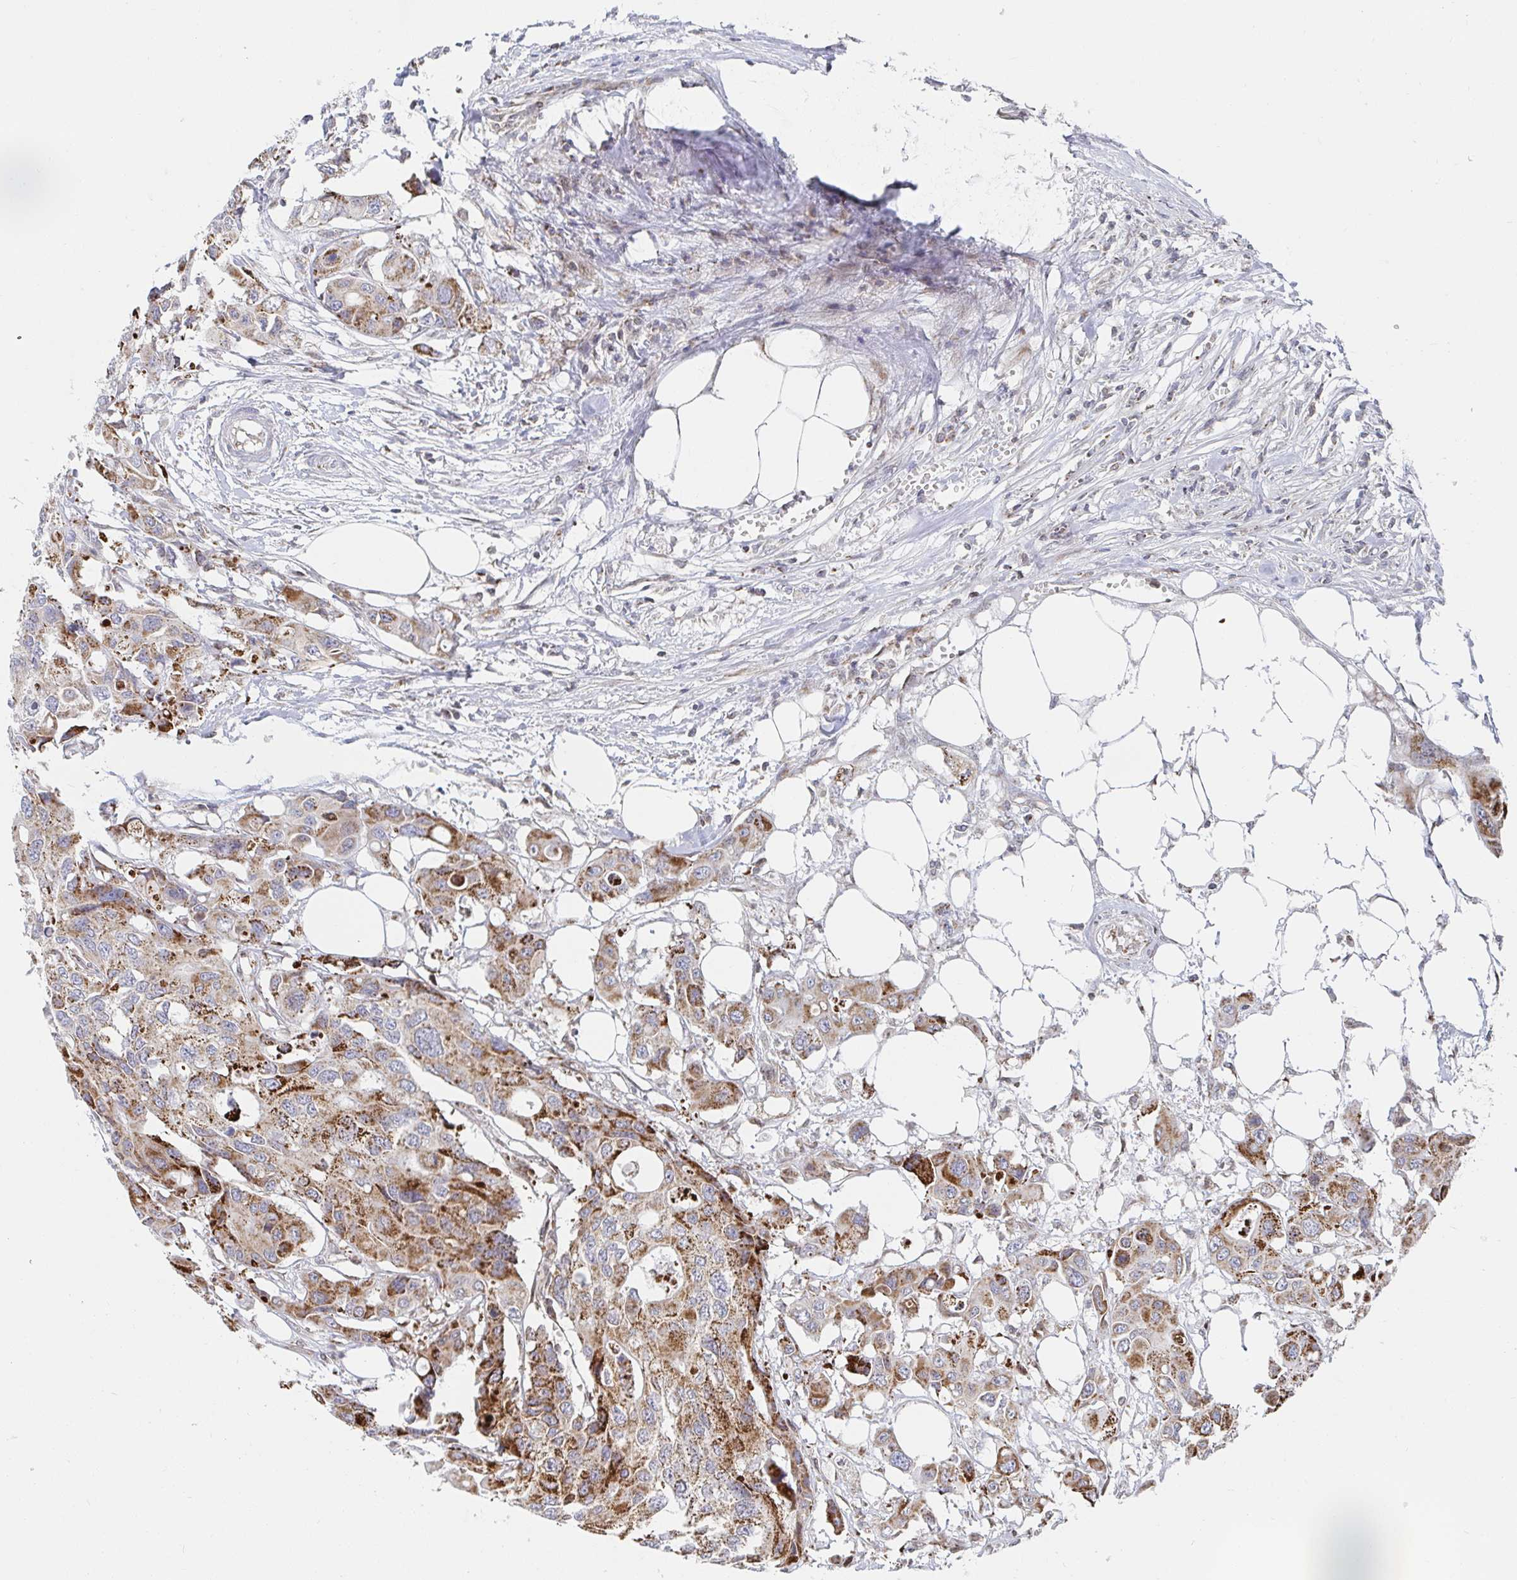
{"staining": {"intensity": "moderate", "quantity": ">75%", "location": "cytoplasmic/membranous"}, "tissue": "colorectal cancer", "cell_type": "Tumor cells", "image_type": "cancer", "snomed": [{"axis": "morphology", "description": "Adenocarcinoma, NOS"}, {"axis": "topography", "description": "Colon"}], "caption": "This is an image of immunohistochemistry staining of colorectal cancer (adenocarcinoma), which shows moderate expression in the cytoplasmic/membranous of tumor cells.", "gene": "STARD8", "patient": {"sex": "male", "age": 77}}